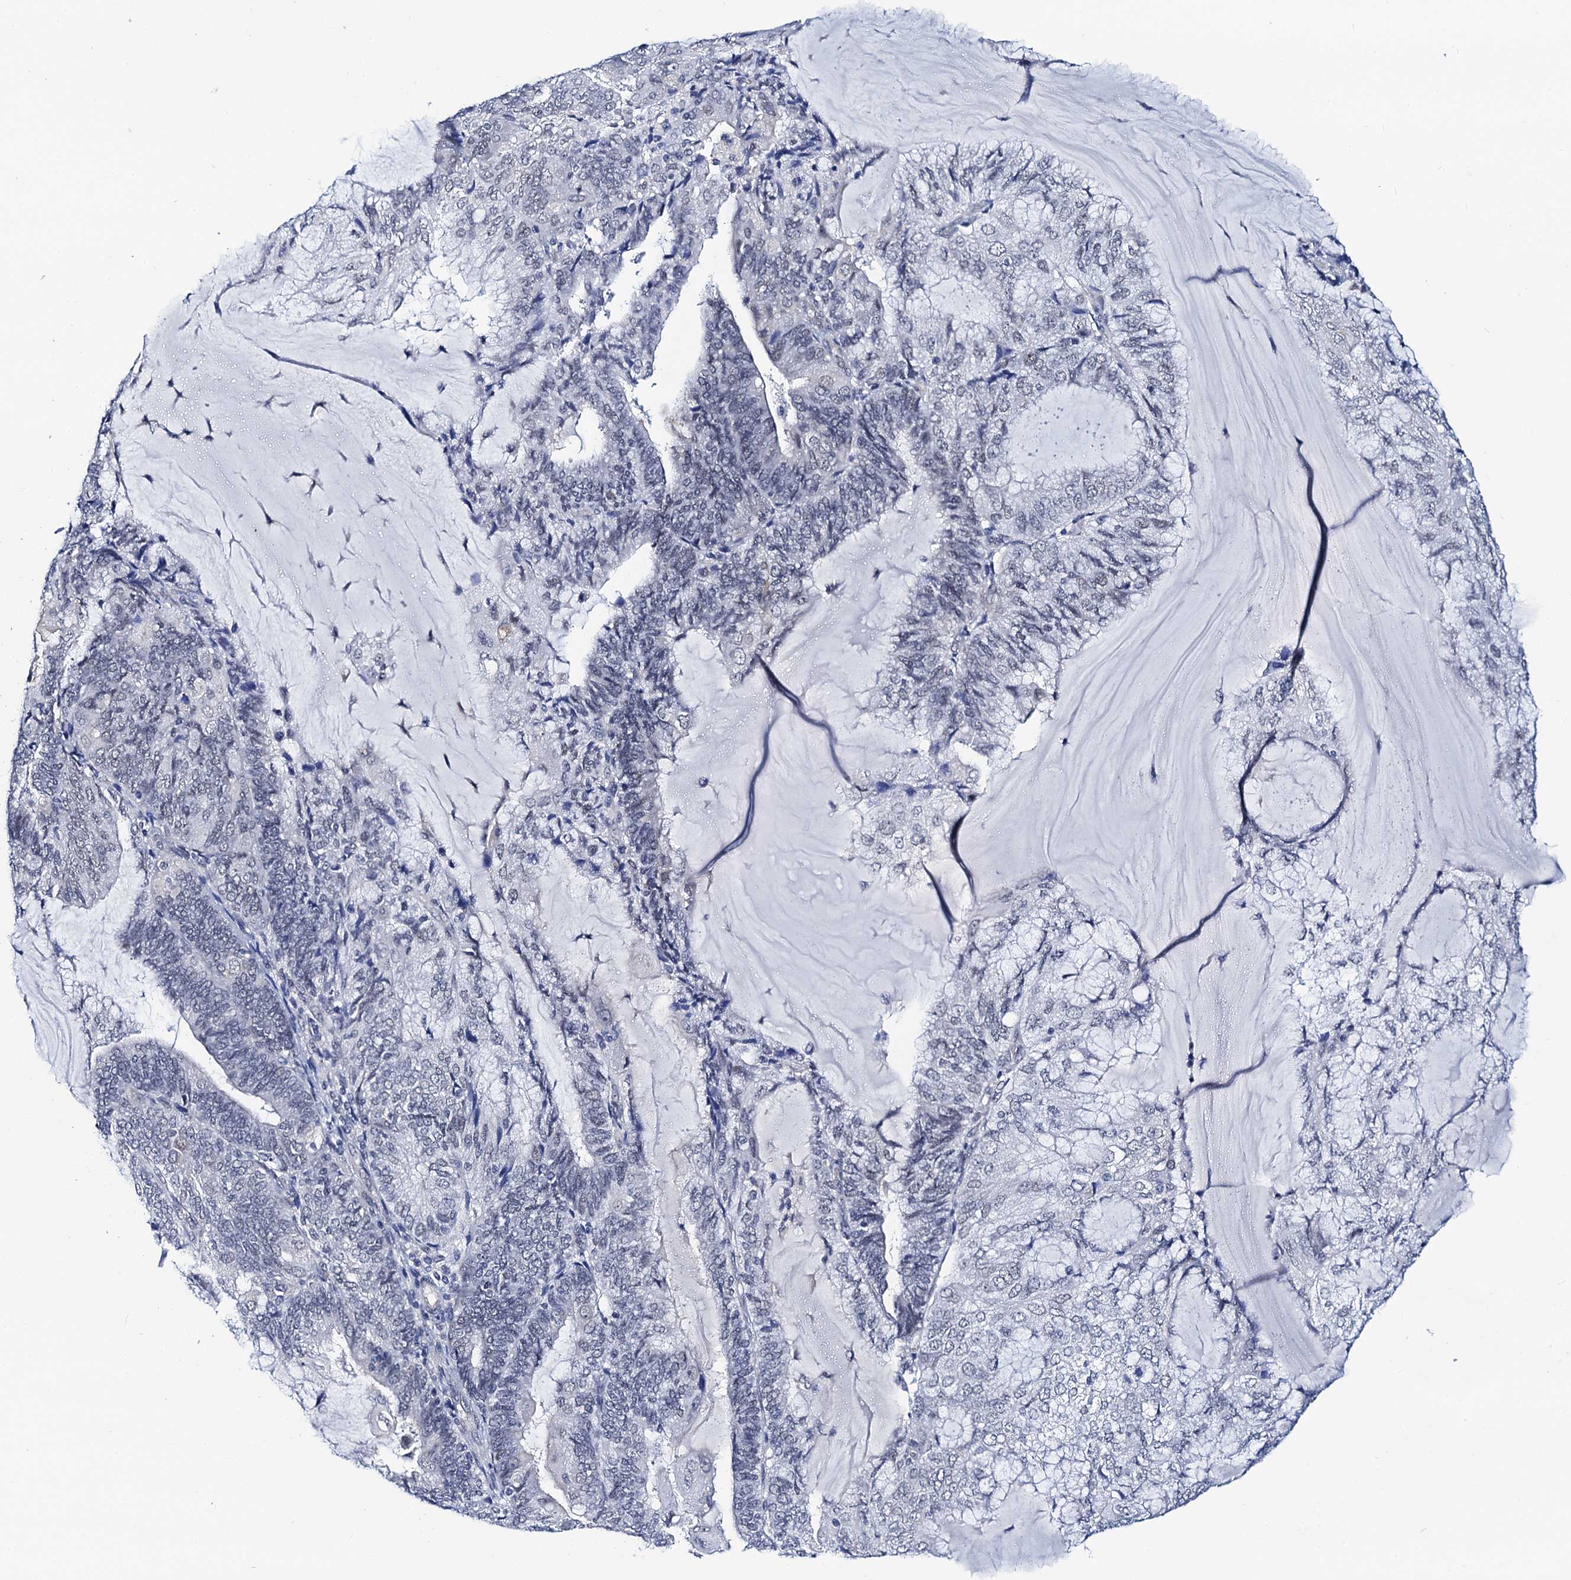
{"staining": {"intensity": "negative", "quantity": "none", "location": "none"}, "tissue": "endometrial cancer", "cell_type": "Tumor cells", "image_type": "cancer", "snomed": [{"axis": "morphology", "description": "Adenocarcinoma, NOS"}, {"axis": "topography", "description": "Endometrium"}], "caption": "Tumor cells are negative for protein expression in human endometrial cancer.", "gene": "C16orf87", "patient": {"sex": "female", "age": 81}}